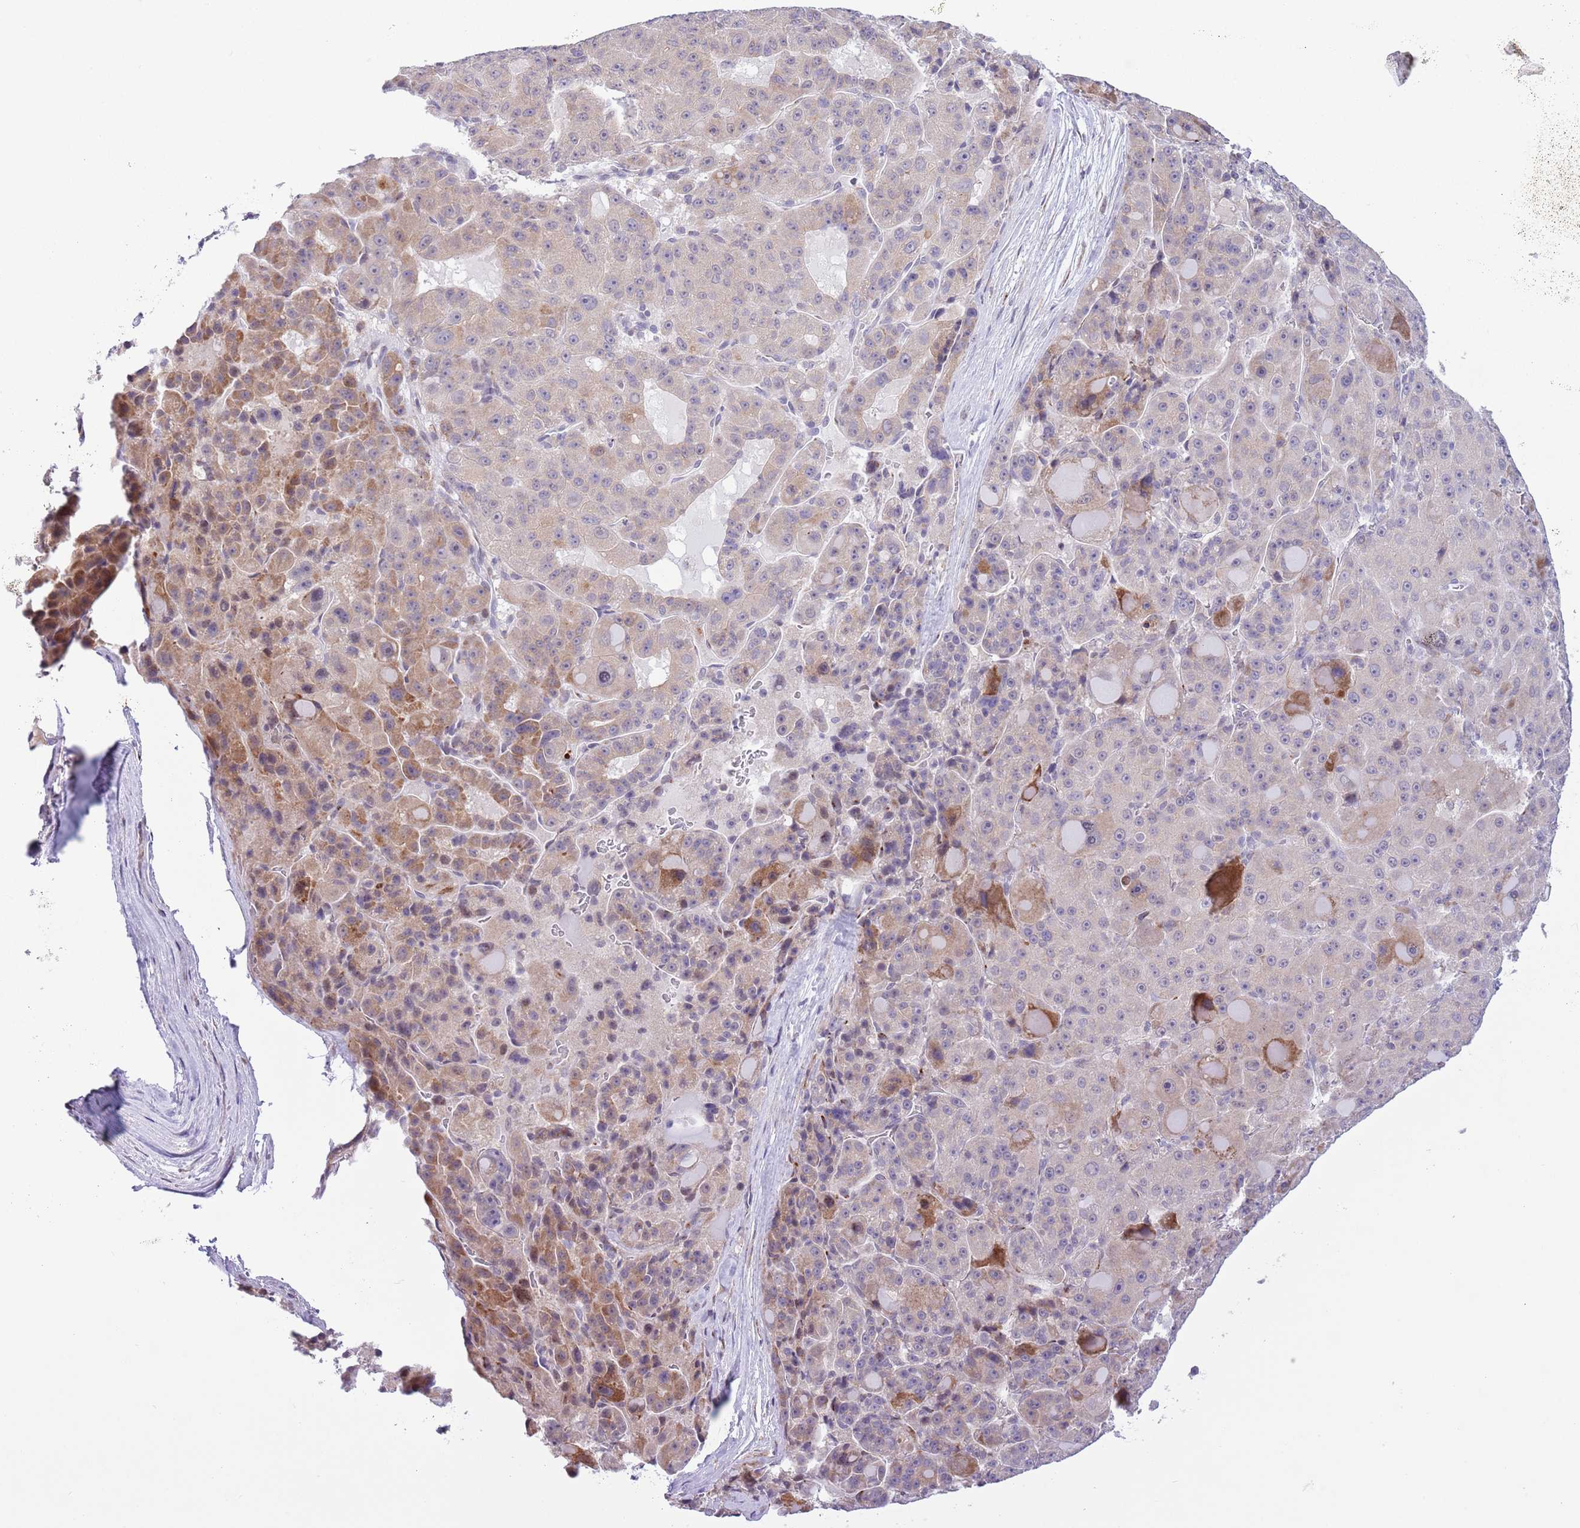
{"staining": {"intensity": "moderate", "quantity": "<25%", "location": "cytoplasmic/membranous"}, "tissue": "liver cancer", "cell_type": "Tumor cells", "image_type": "cancer", "snomed": [{"axis": "morphology", "description": "Carcinoma, Hepatocellular, NOS"}, {"axis": "topography", "description": "Liver"}], "caption": "There is low levels of moderate cytoplasmic/membranous staining in tumor cells of liver hepatocellular carcinoma, as demonstrated by immunohistochemical staining (brown color).", "gene": "ZNF576", "patient": {"sex": "male", "age": 76}}